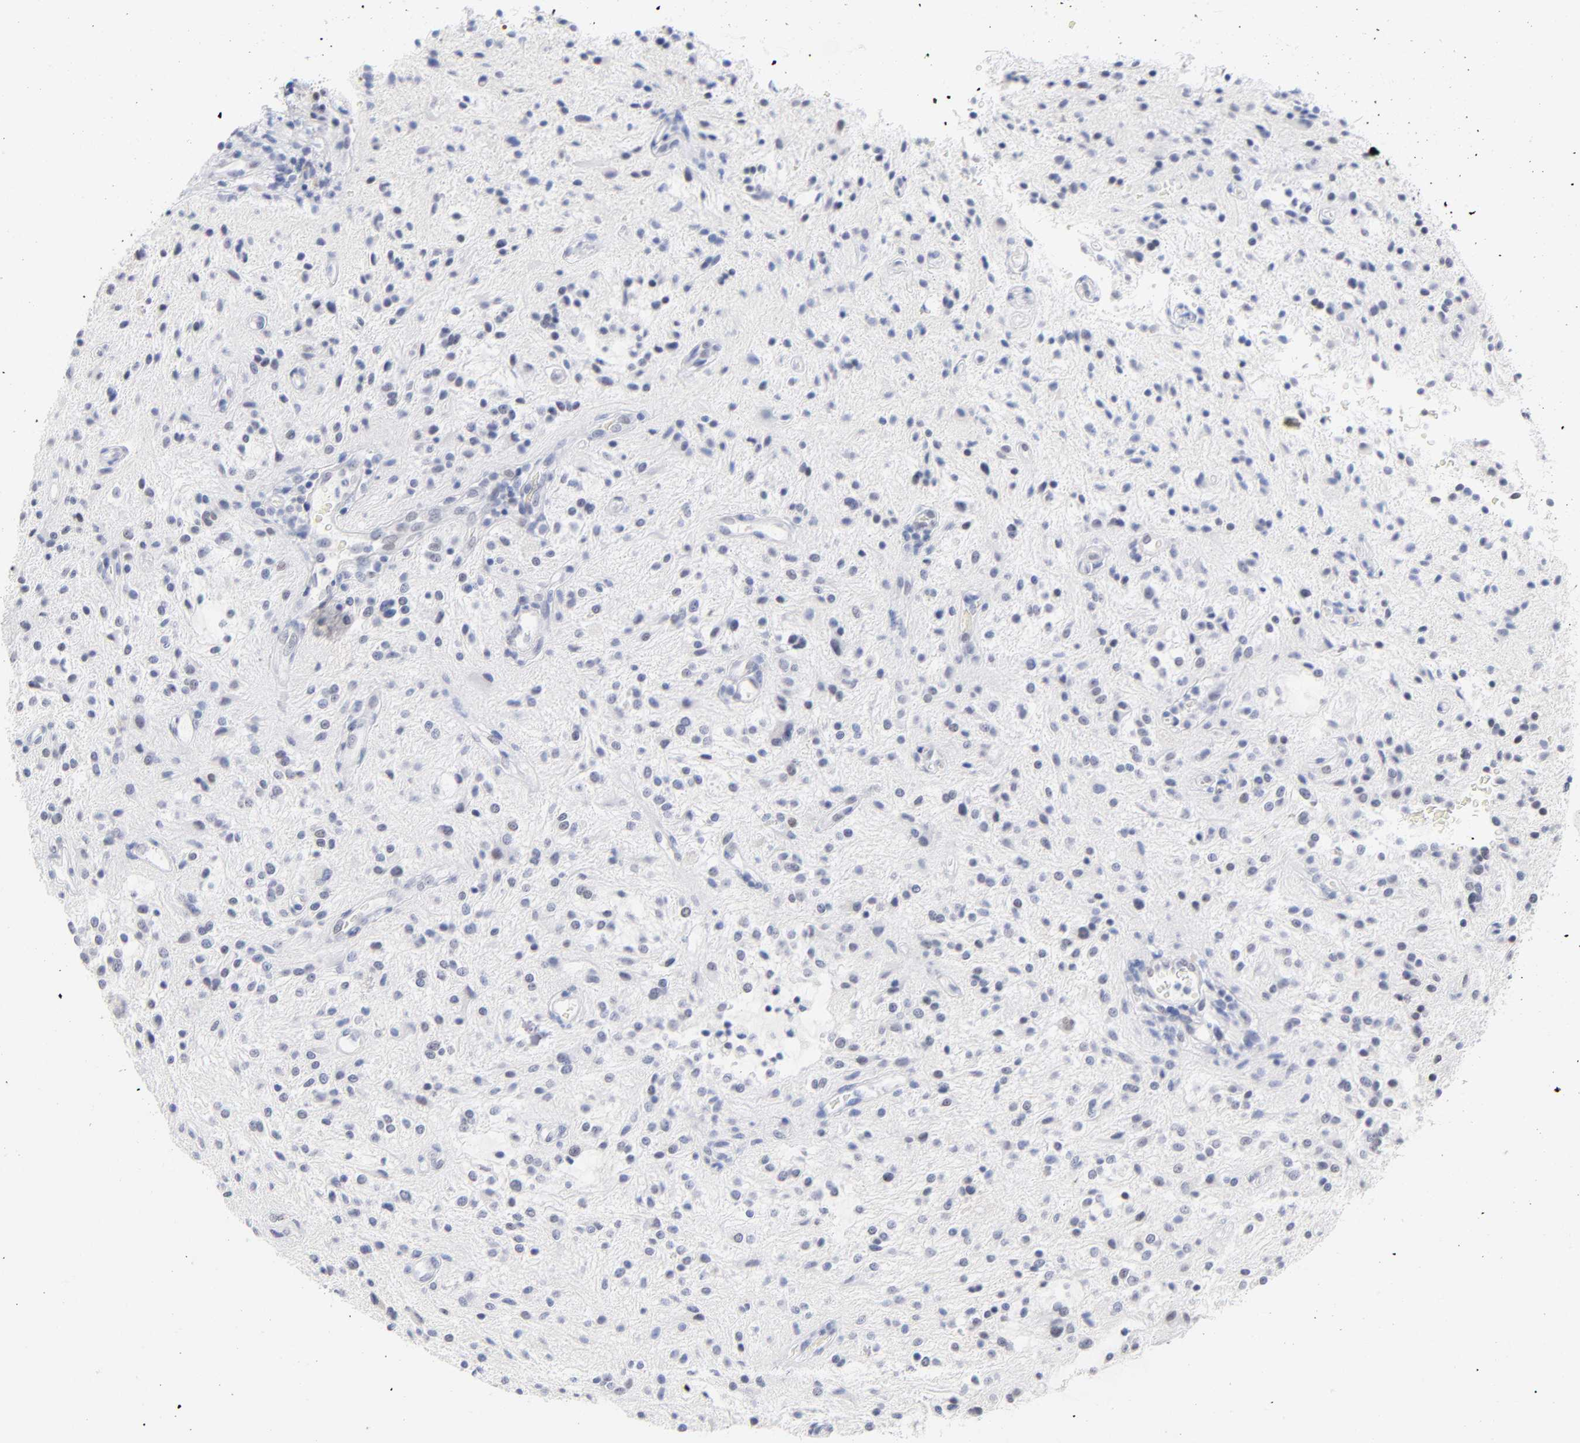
{"staining": {"intensity": "negative", "quantity": "none", "location": "none"}, "tissue": "glioma", "cell_type": "Tumor cells", "image_type": "cancer", "snomed": [{"axis": "morphology", "description": "Glioma, malignant, NOS"}, {"axis": "topography", "description": "Cerebellum"}], "caption": "Human glioma (malignant) stained for a protein using immunohistochemistry (IHC) displays no staining in tumor cells.", "gene": "ORC2", "patient": {"sex": "female", "age": 10}}